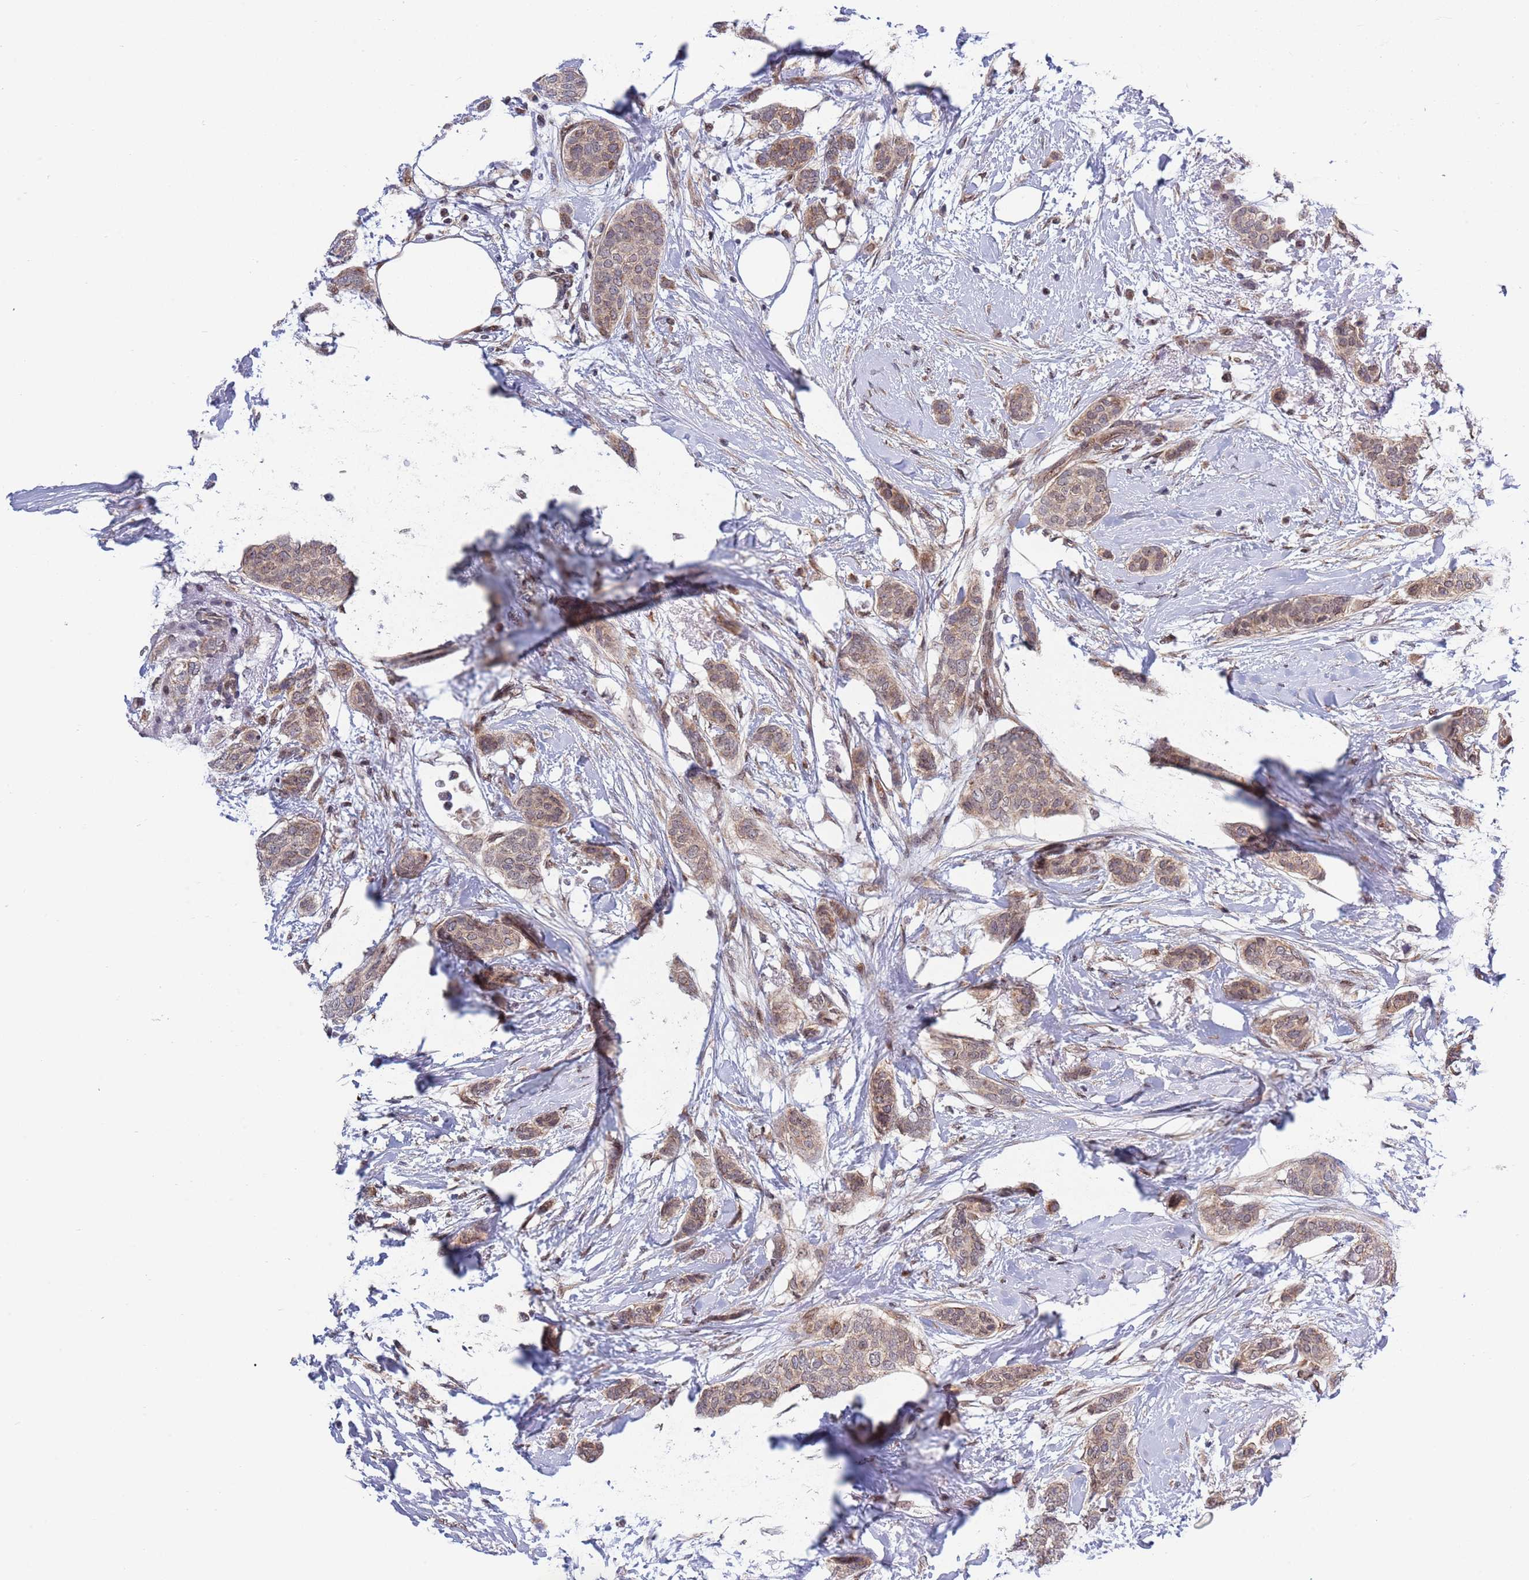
{"staining": {"intensity": "weak", "quantity": ">75%", "location": "cytoplasmic/membranous"}, "tissue": "breast cancer", "cell_type": "Tumor cells", "image_type": "cancer", "snomed": [{"axis": "morphology", "description": "Duct carcinoma"}, {"axis": "topography", "description": "Breast"}], "caption": "Breast cancer stained for a protein reveals weak cytoplasmic/membranous positivity in tumor cells.", "gene": "TBX10", "patient": {"sex": "female", "age": 72}}